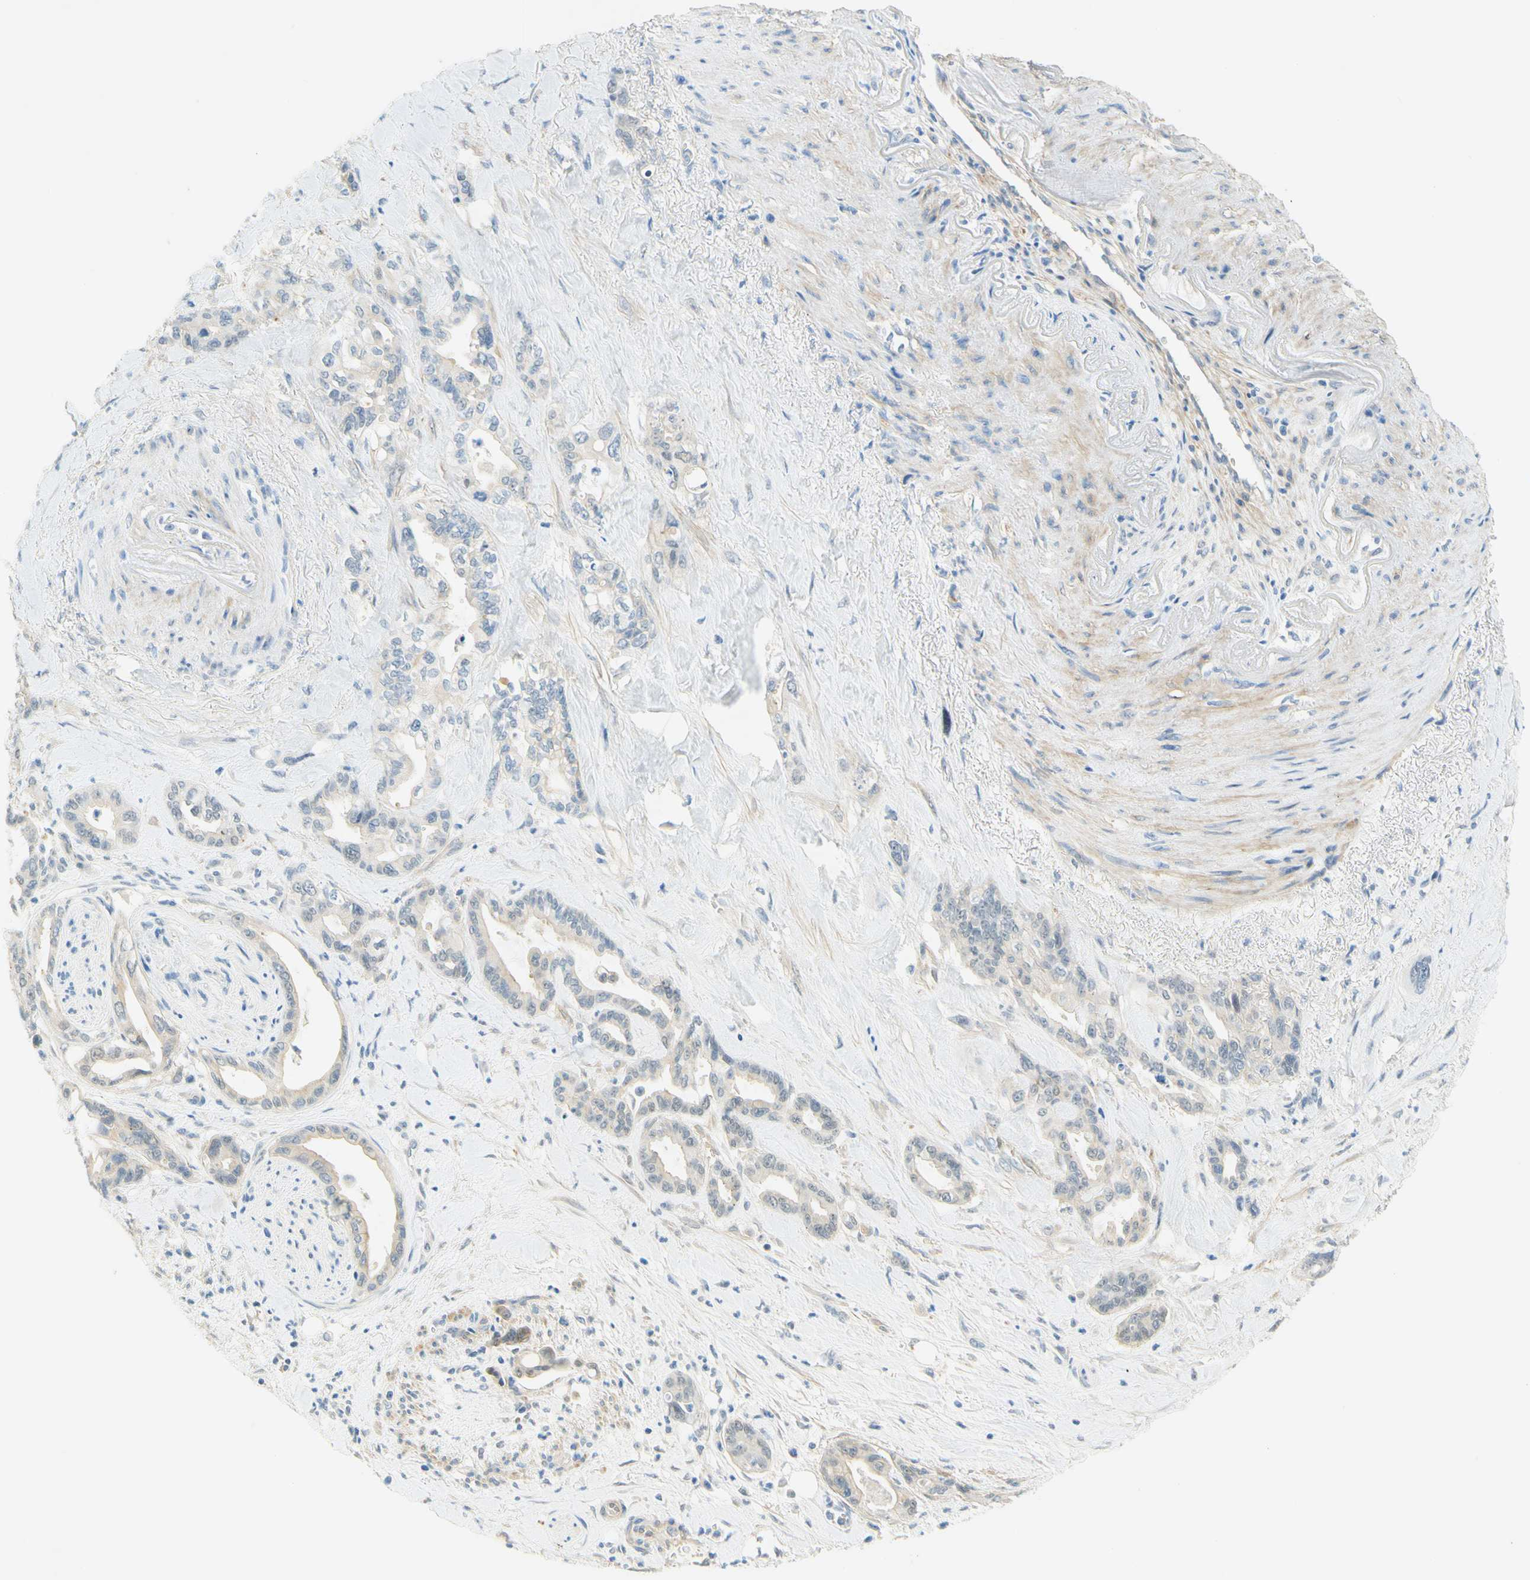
{"staining": {"intensity": "weak", "quantity": "25%-75%", "location": "cytoplasmic/membranous"}, "tissue": "pancreatic cancer", "cell_type": "Tumor cells", "image_type": "cancer", "snomed": [{"axis": "morphology", "description": "Adenocarcinoma, NOS"}, {"axis": "topography", "description": "Pancreas"}], "caption": "Weak cytoplasmic/membranous positivity for a protein is appreciated in approximately 25%-75% of tumor cells of pancreatic adenocarcinoma using IHC.", "gene": "ENTREP2", "patient": {"sex": "male", "age": 70}}